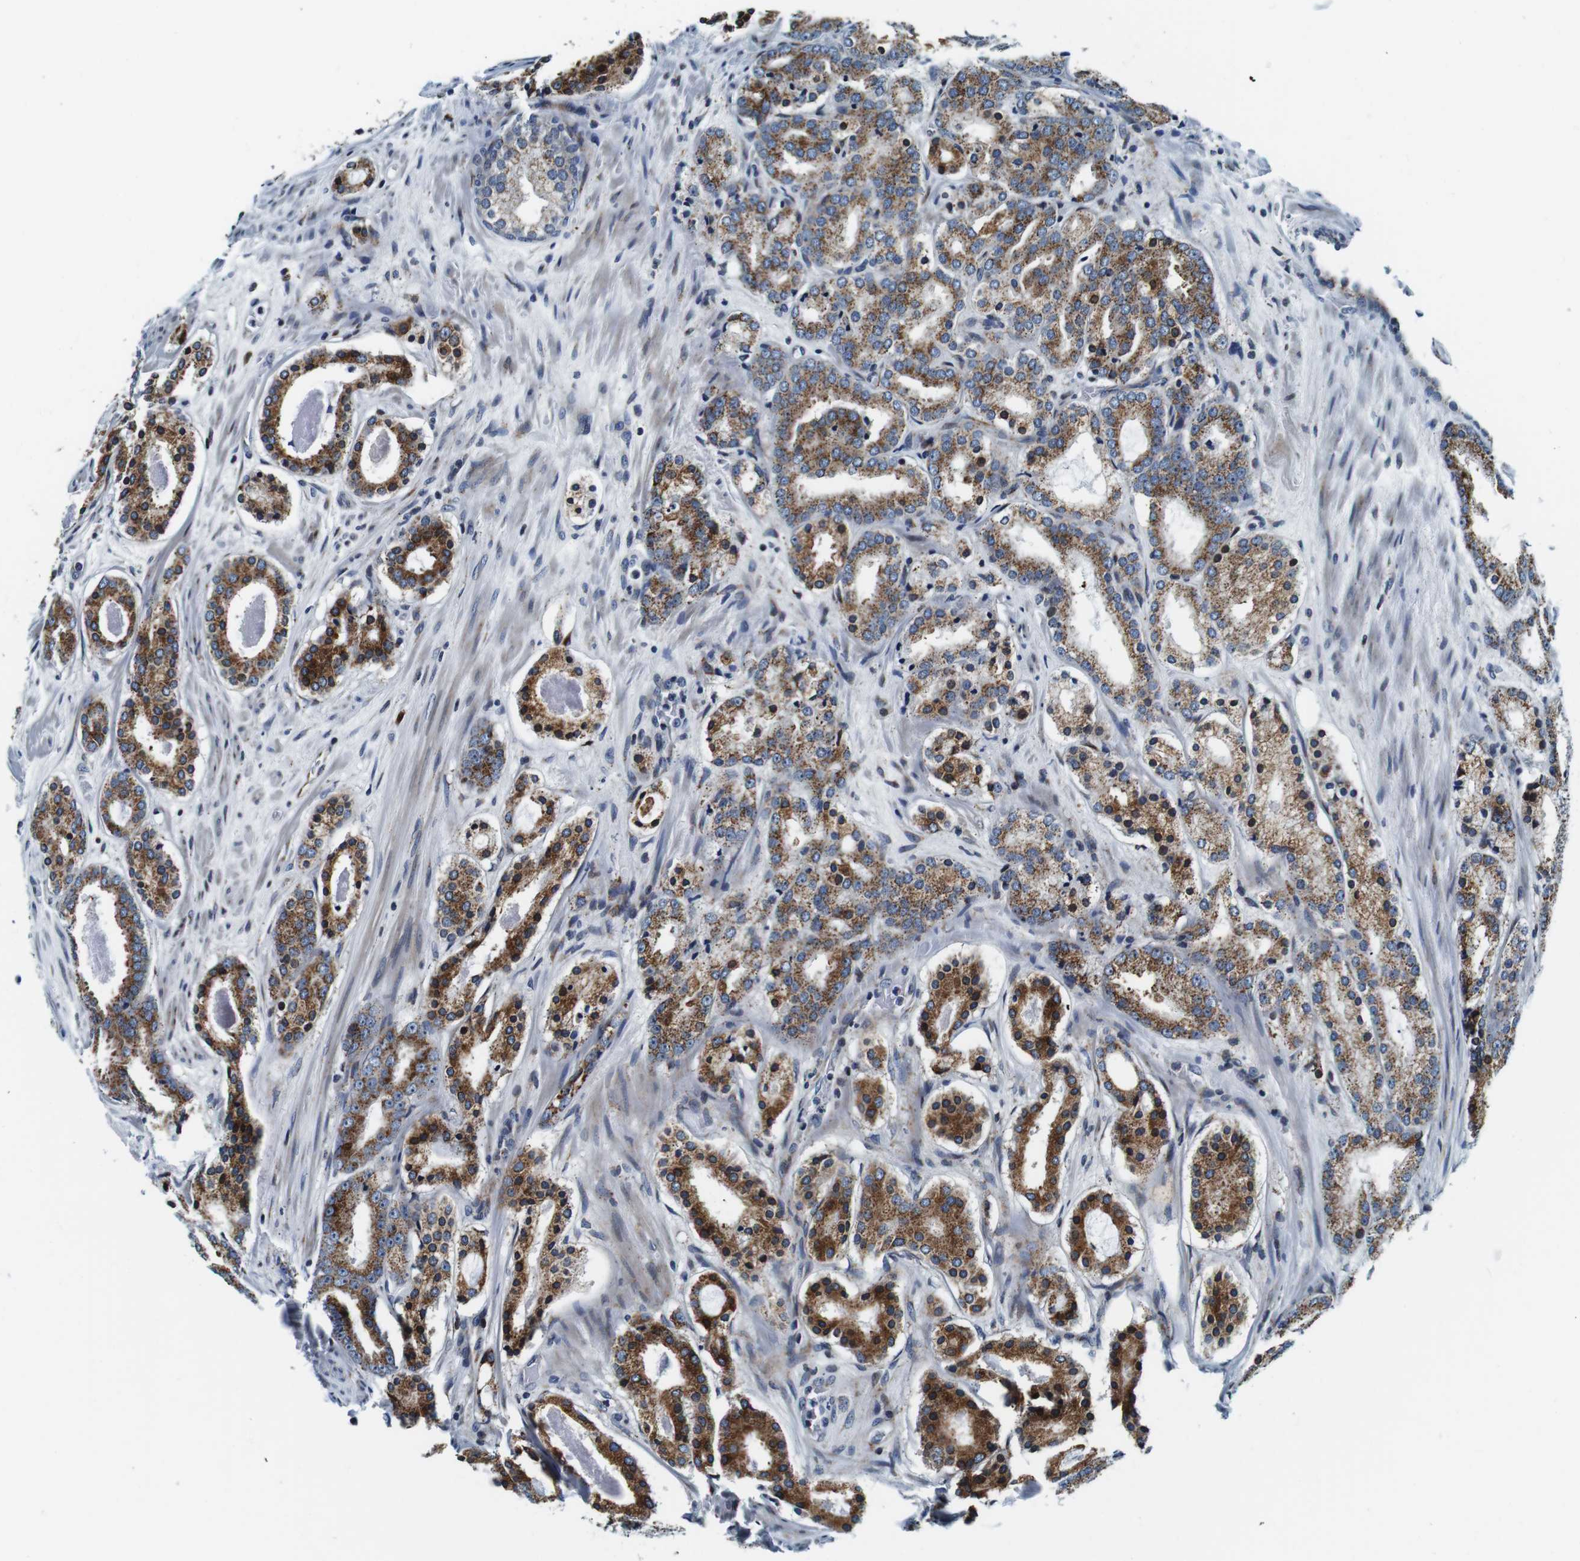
{"staining": {"intensity": "strong", "quantity": ">75%", "location": "cytoplasmic/membranous"}, "tissue": "prostate cancer", "cell_type": "Tumor cells", "image_type": "cancer", "snomed": [{"axis": "morphology", "description": "Adenocarcinoma, Low grade"}, {"axis": "topography", "description": "Prostate"}], "caption": "Protein expression analysis of human prostate adenocarcinoma (low-grade) reveals strong cytoplasmic/membranous expression in about >75% of tumor cells.", "gene": "FAR2", "patient": {"sex": "male", "age": 69}}